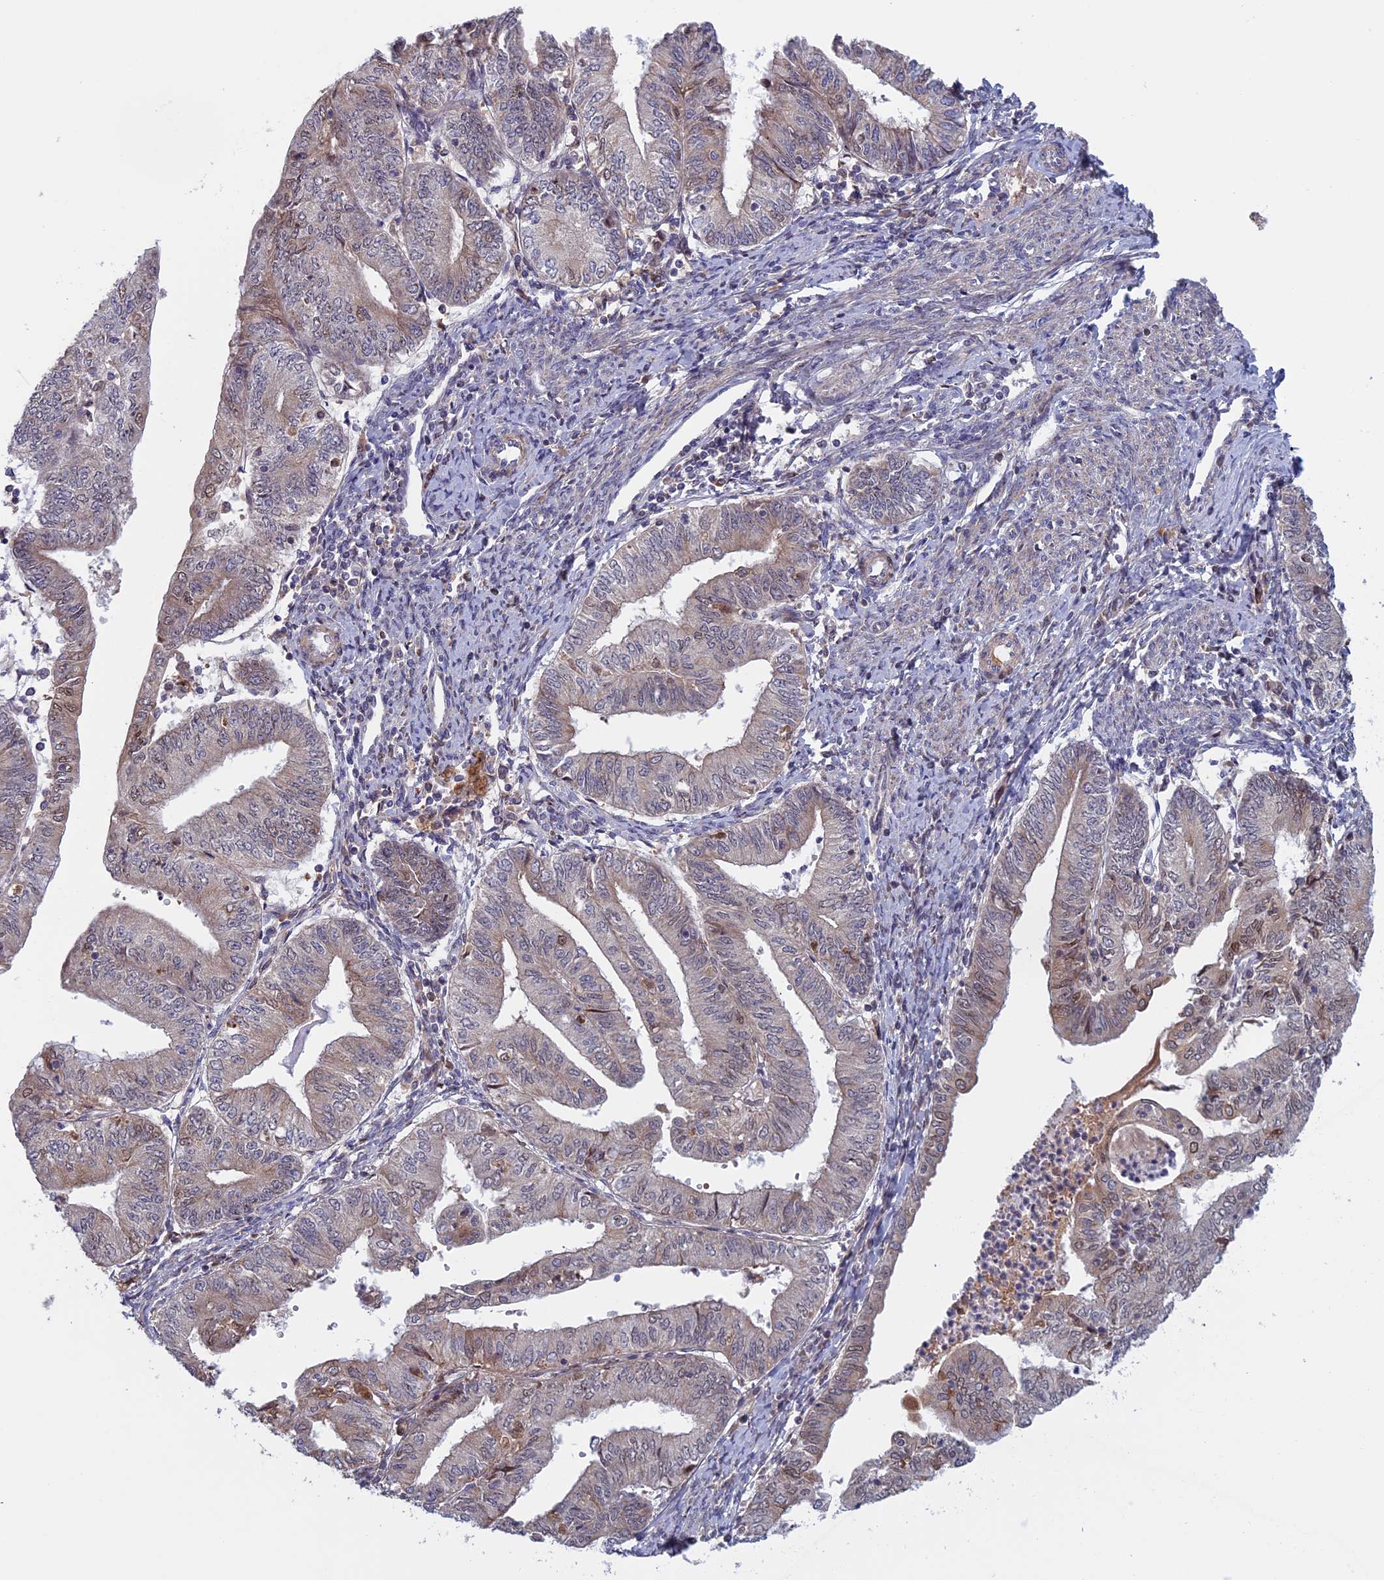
{"staining": {"intensity": "weak", "quantity": "<25%", "location": "cytoplasmic/membranous"}, "tissue": "endometrial cancer", "cell_type": "Tumor cells", "image_type": "cancer", "snomed": [{"axis": "morphology", "description": "Adenocarcinoma, NOS"}, {"axis": "topography", "description": "Endometrium"}], "caption": "Endometrial adenocarcinoma stained for a protein using immunohistochemistry demonstrates no positivity tumor cells.", "gene": "FADS1", "patient": {"sex": "female", "age": 66}}